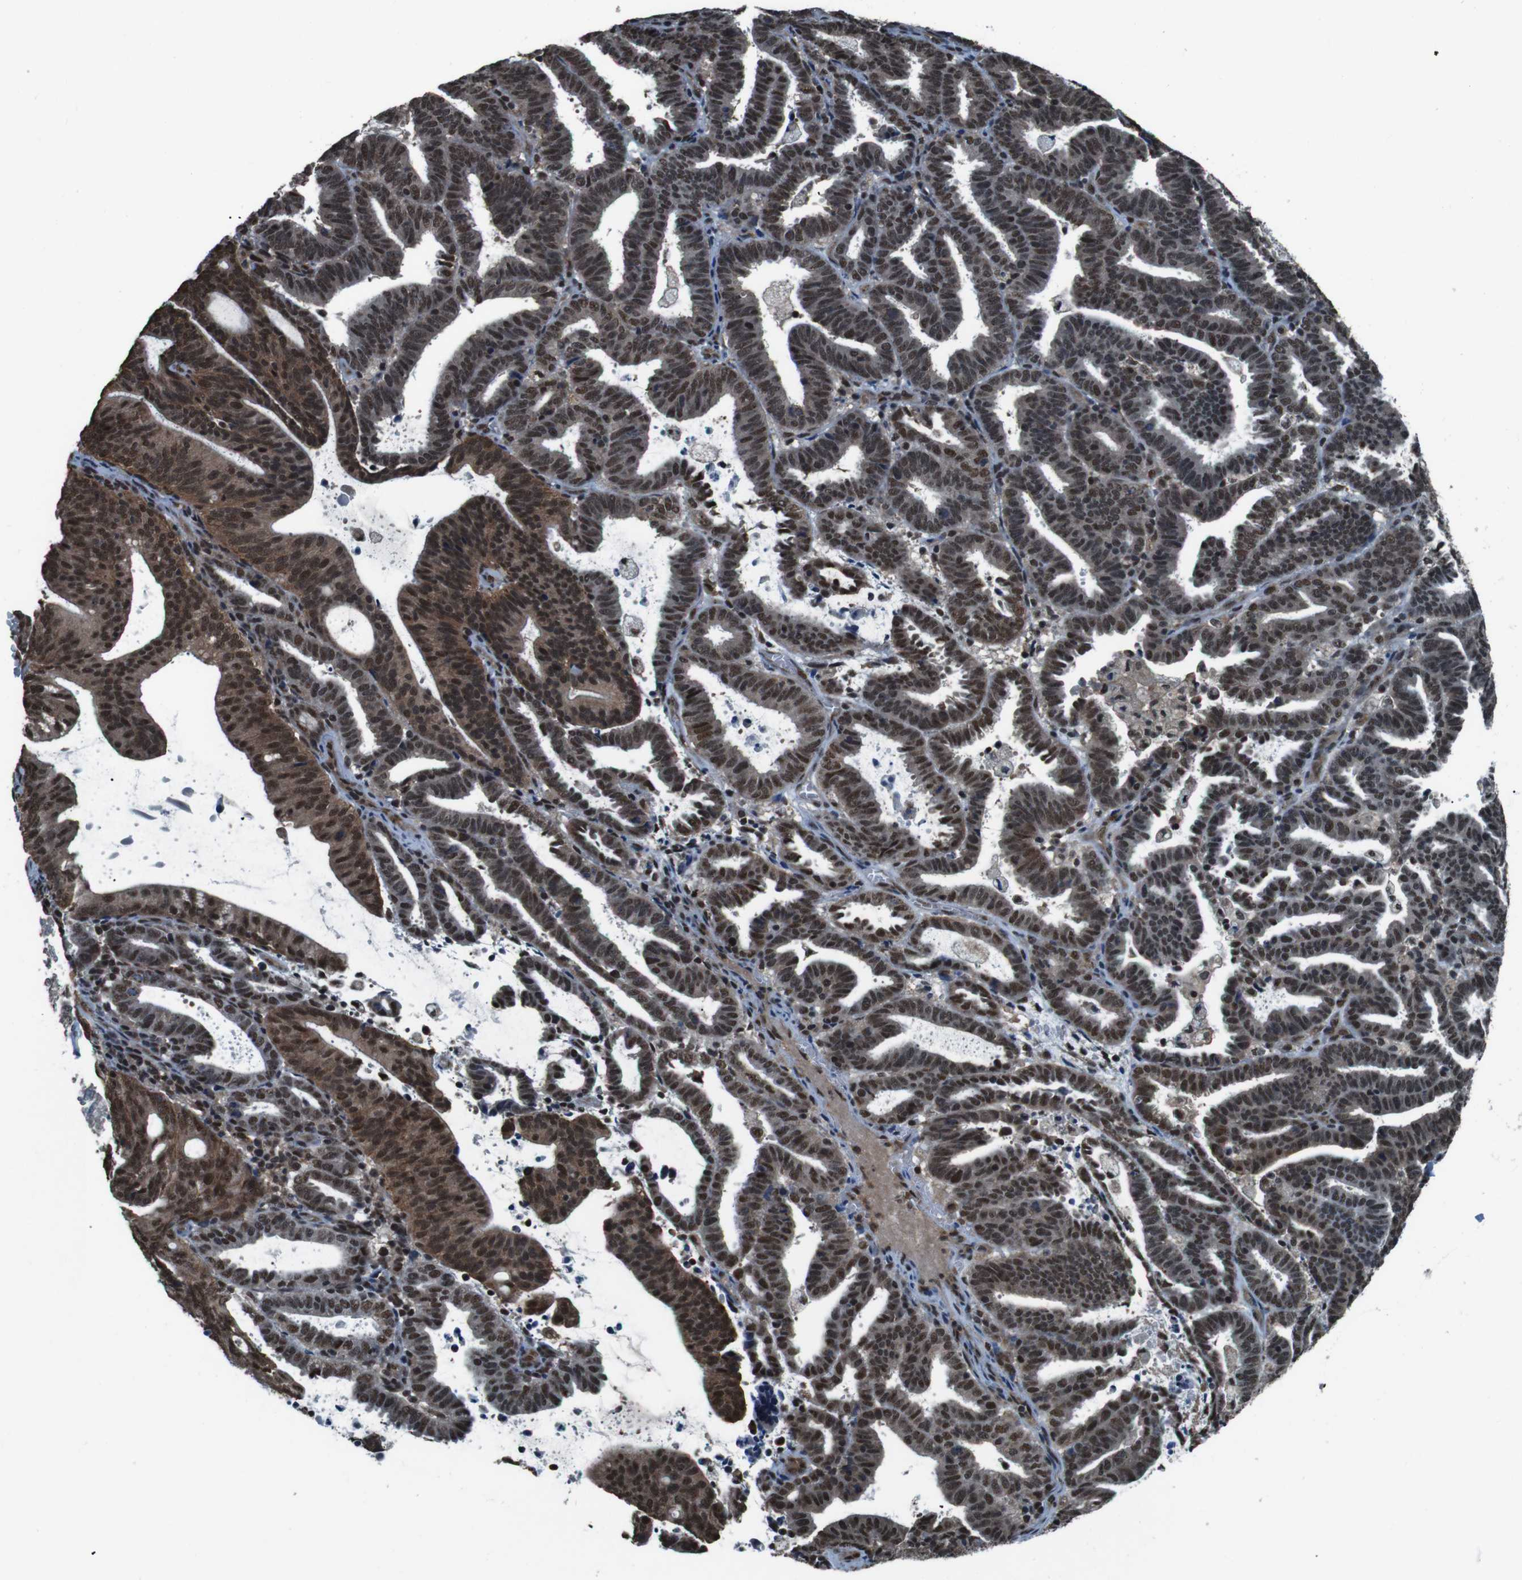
{"staining": {"intensity": "strong", "quantity": ">75%", "location": "cytoplasmic/membranous,nuclear"}, "tissue": "endometrial cancer", "cell_type": "Tumor cells", "image_type": "cancer", "snomed": [{"axis": "morphology", "description": "Adenocarcinoma, NOS"}, {"axis": "topography", "description": "Uterus"}], "caption": "A brown stain labels strong cytoplasmic/membranous and nuclear staining of a protein in adenocarcinoma (endometrial) tumor cells.", "gene": "NR4A2", "patient": {"sex": "female", "age": 83}}